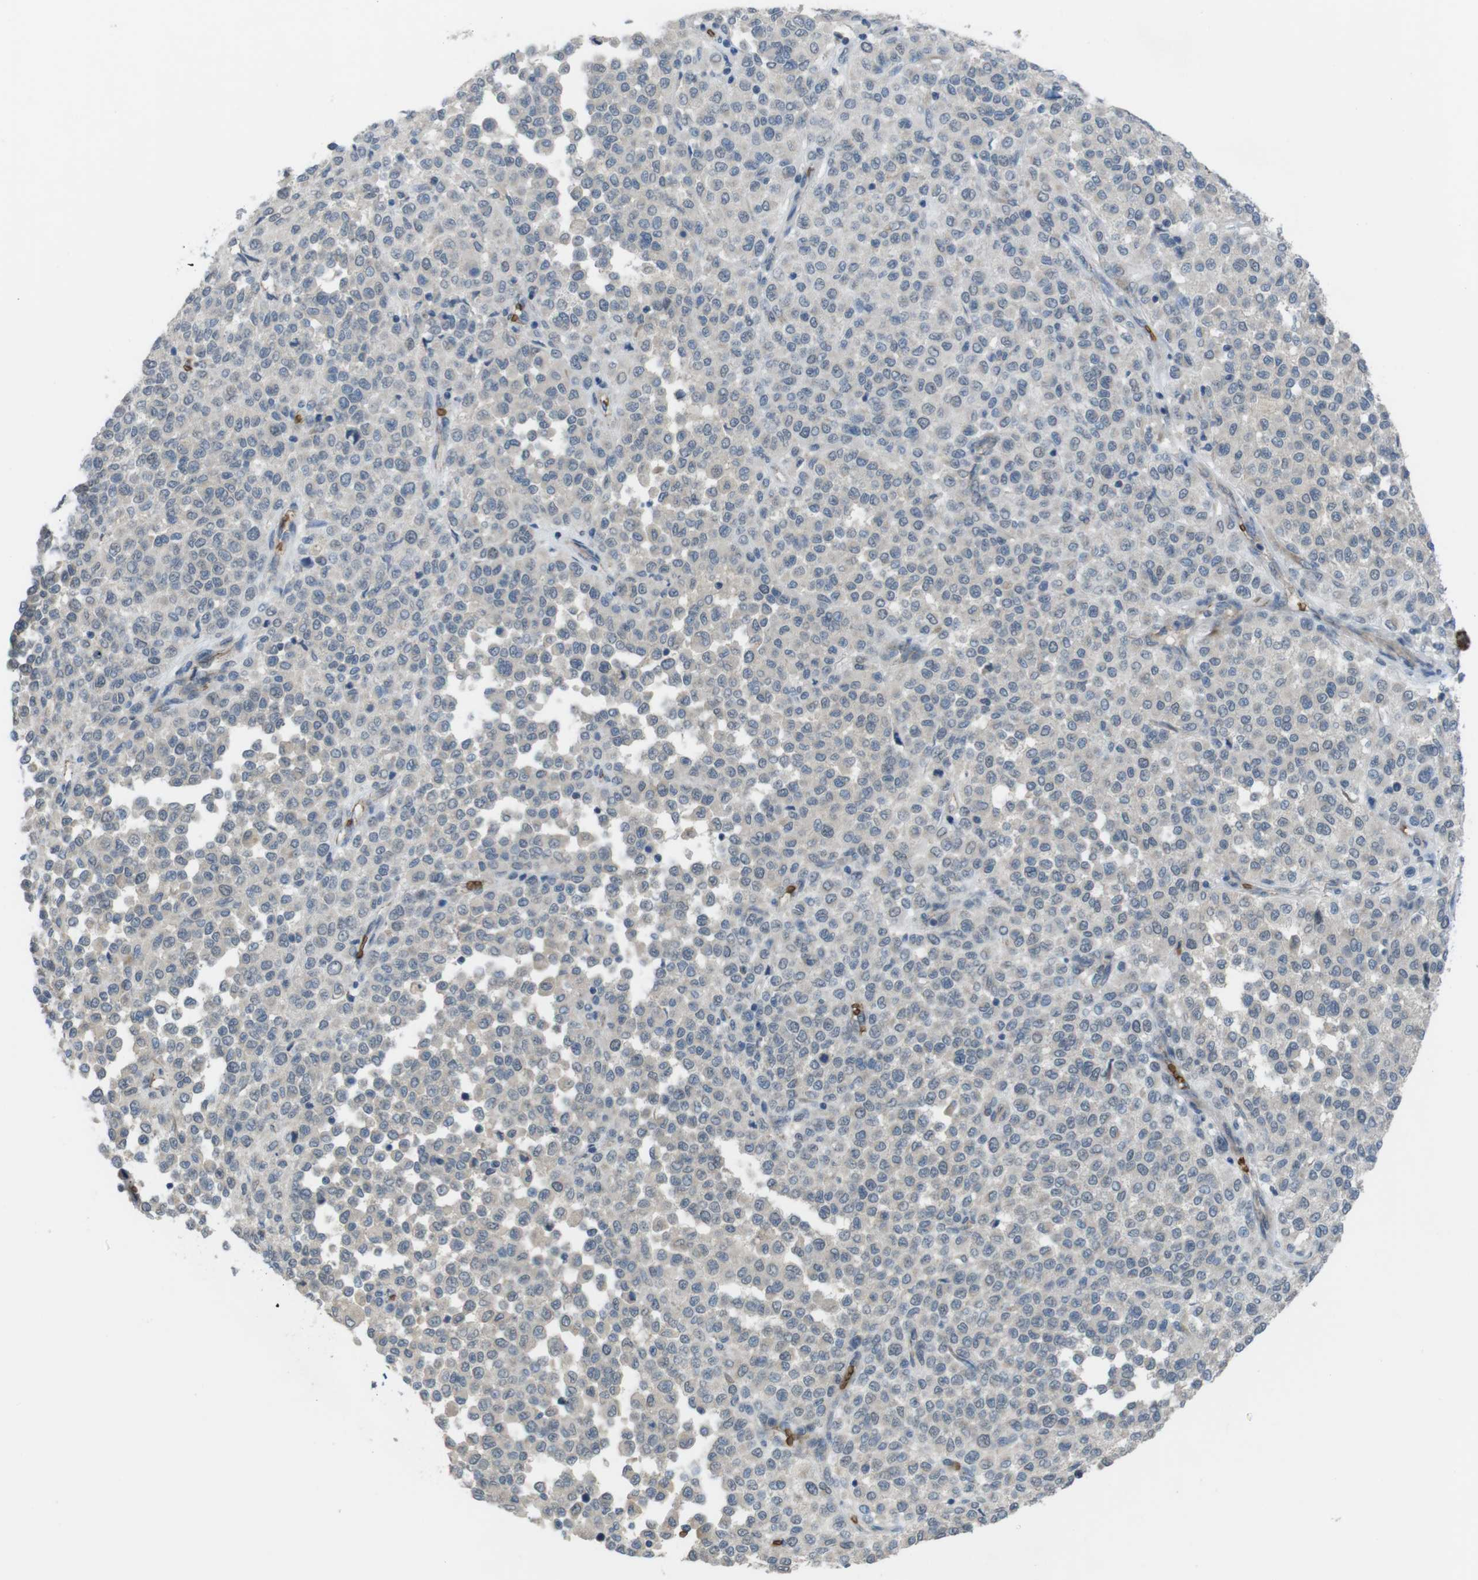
{"staining": {"intensity": "negative", "quantity": "none", "location": "none"}, "tissue": "melanoma", "cell_type": "Tumor cells", "image_type": "cancer", "snomed": [{"axis": "morphology", "description": "Malignant melanoma, Metastatic site"}, {"axis": "topography", "description": "Pancreas"}], "caption": "This is an immunohistochemistry (IHC) photomicrograph of malignant melanoma (metastatic site). There is no expression in tumor cells.", "gene": "GYPA", "patient": {"sex": "female", "age": 30}}